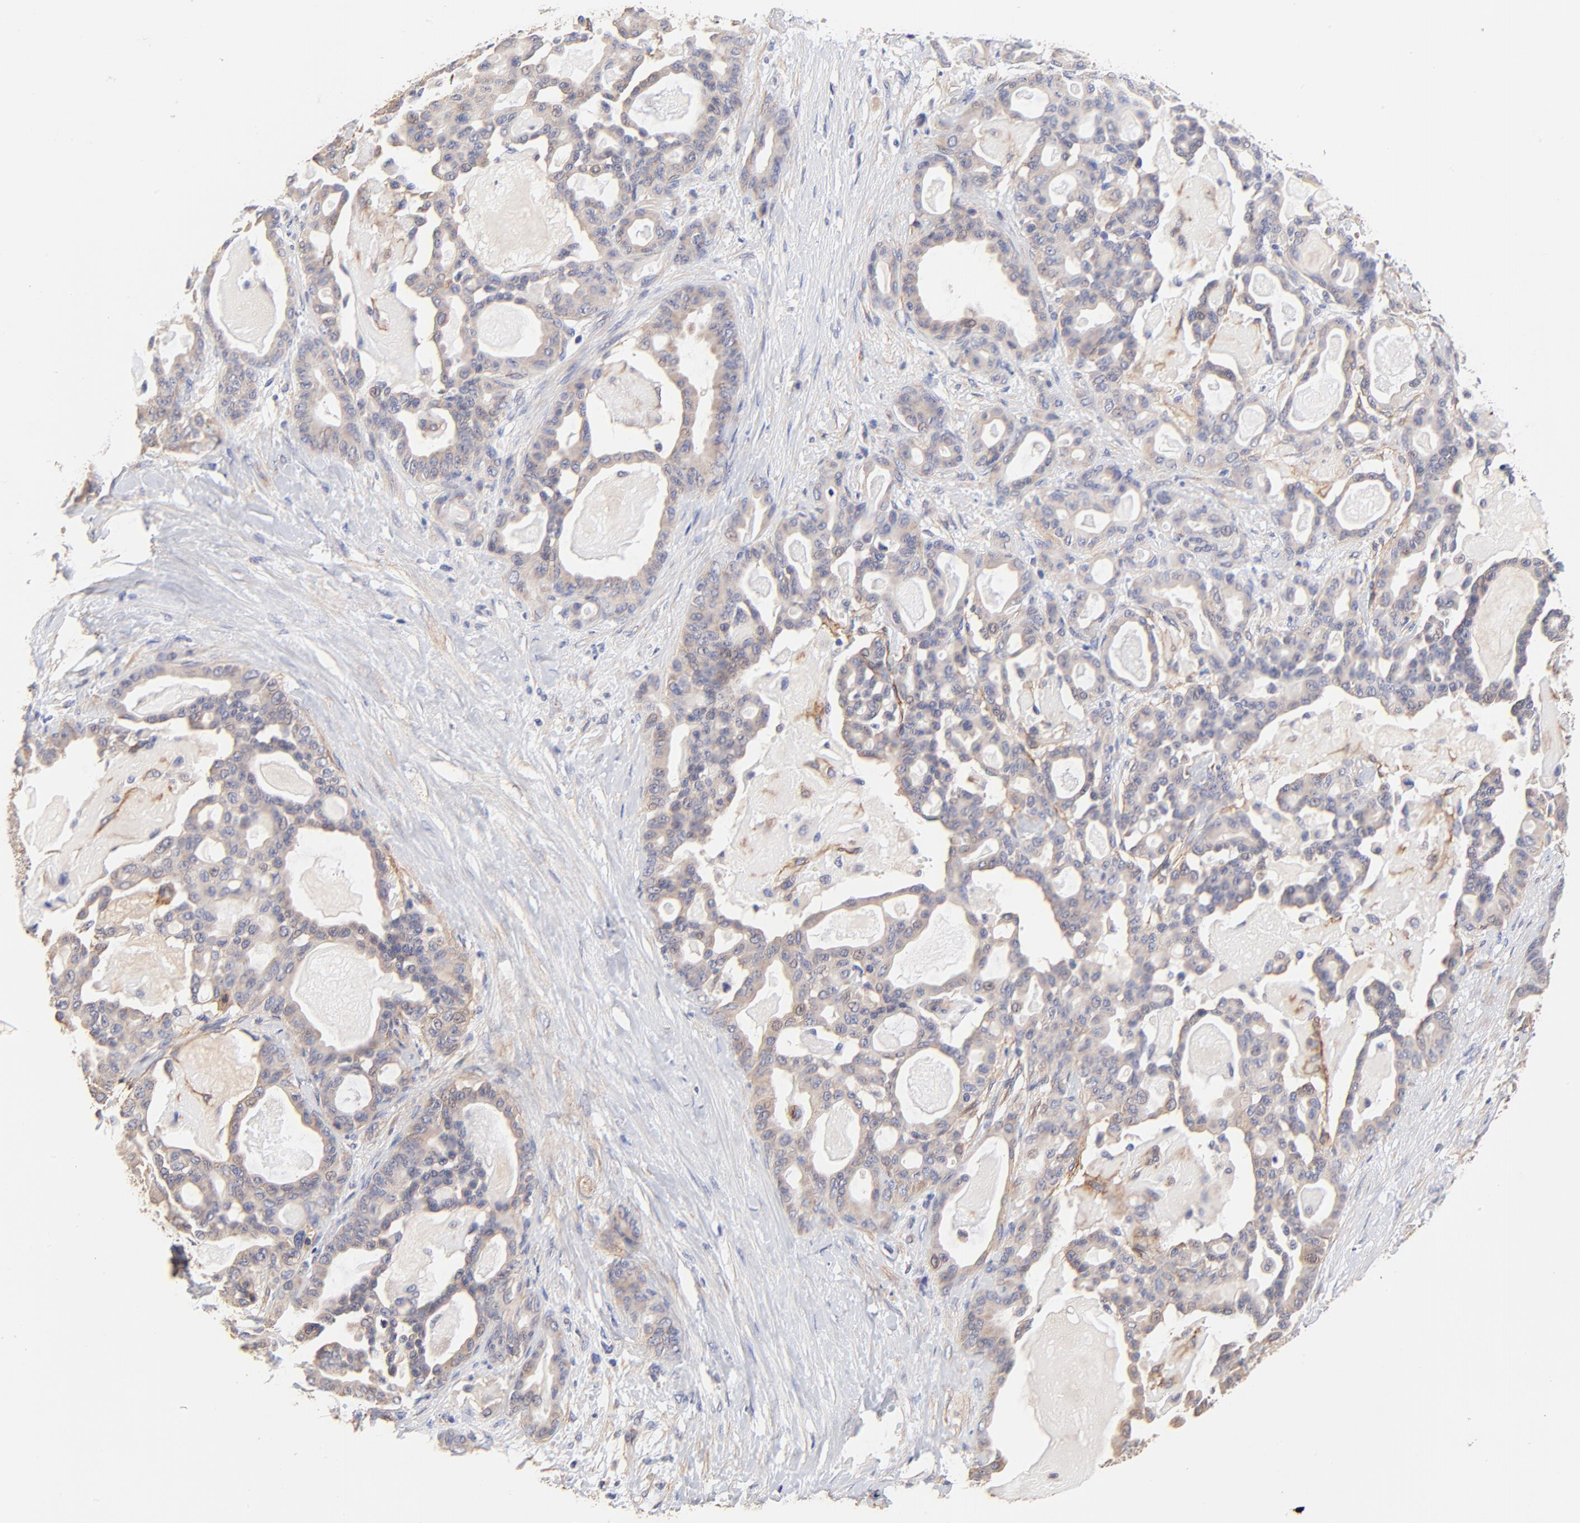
{"staining": {"intensity": "weak", "quantity": ">75%", "location": "cytoplasmic/membranous"}, "tissue": "pancreatic cancer", "cell_type": "Tumor cells", "image_type": "cancer", "snomed": [{"axis": "morphology", "description": "Adenocarcinoma, NOS"}, {"axis": "topography", "description": "Pancreas"}], "caption": "IHC (DAB (3,3'-diaminobenzidine)) staining of adenocarcinoma (pancreatic) displays weak cytoplasmic/membranous protein expression in about >75% of tumor cells.", "gene": "PTK7", "patient": {"sex": "male", "age": 63}}